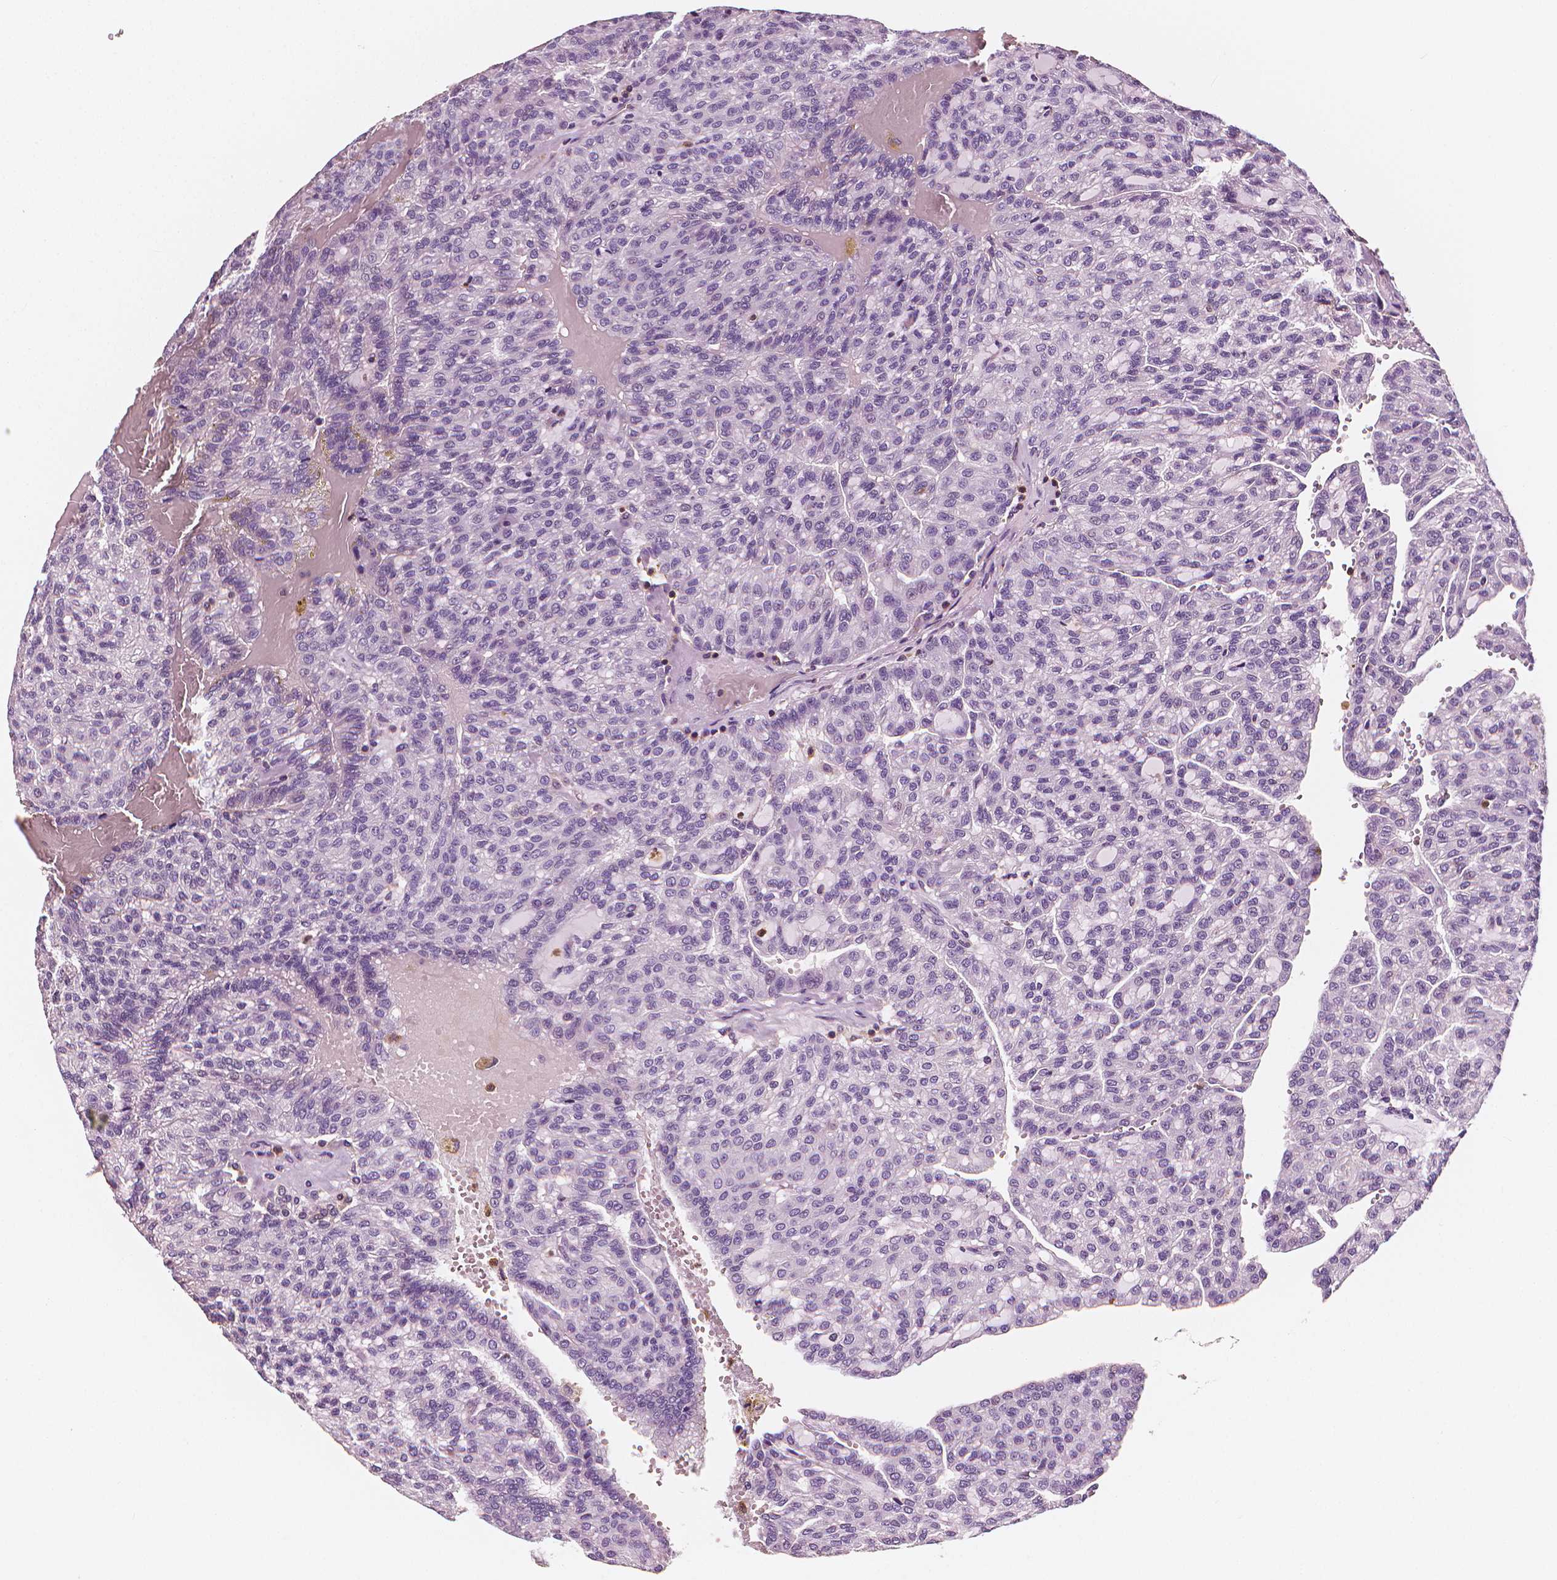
{"staining": {"intensity": "negative", "quantity": "none", "location": "none"}, "tissue": "renal cancer", "cell_type": "Tumor cells", "image_type": "cancer", "snomed": [{"axis": "morphology", "description": "Adenocarcinoma, NOS"}, {"axis": "topography", "description": "Kidney"}], "caption": "Protein analysis of renal cancer (adenocarcinoma) exhibits no significant expression in tumor cells.", "gene": "PTPRC", "patient": {"sex": "male", "age": 63}}